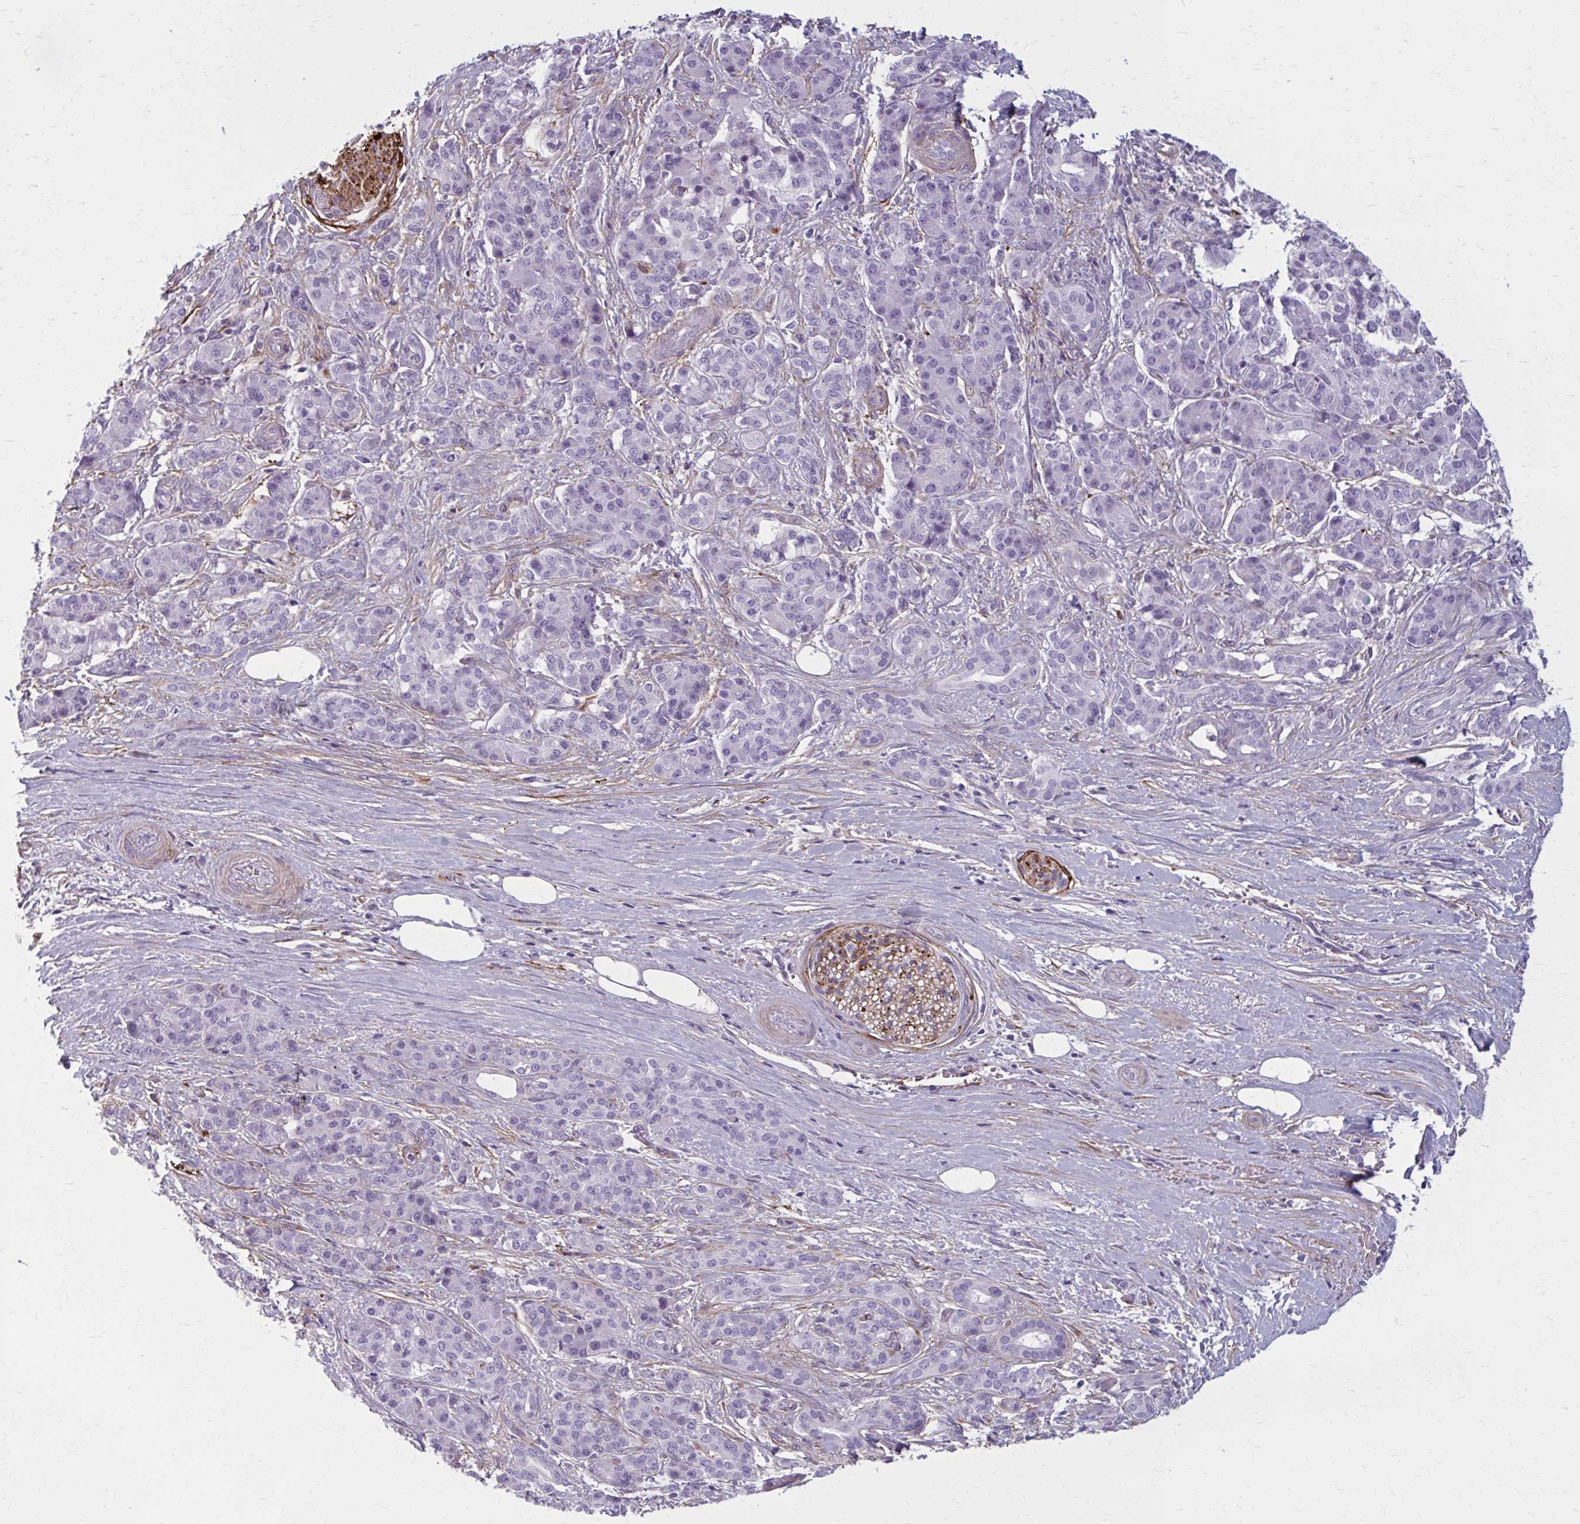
{"staining": {"intensity": "negative", "quantity": "none", "location": "none"}, "tissue": "pancreatic cancer", "cell_type": "Tumor cells", "image_type": "cancer", "snomed": [{"axis": "morphology", "description": "Adenocarcinoma, NOS"}, {"axis": "topography", "description": "Pancreas"}], "caption": "The photomicrograph displays no staining of tumor cells in pancreatic cancer. The staining is performed using DAB brown chromogen with nuclei counter-stained in using hematoxylin.", "gene": "AKAP12", "patient": {"sex": "male", "age": 57}}